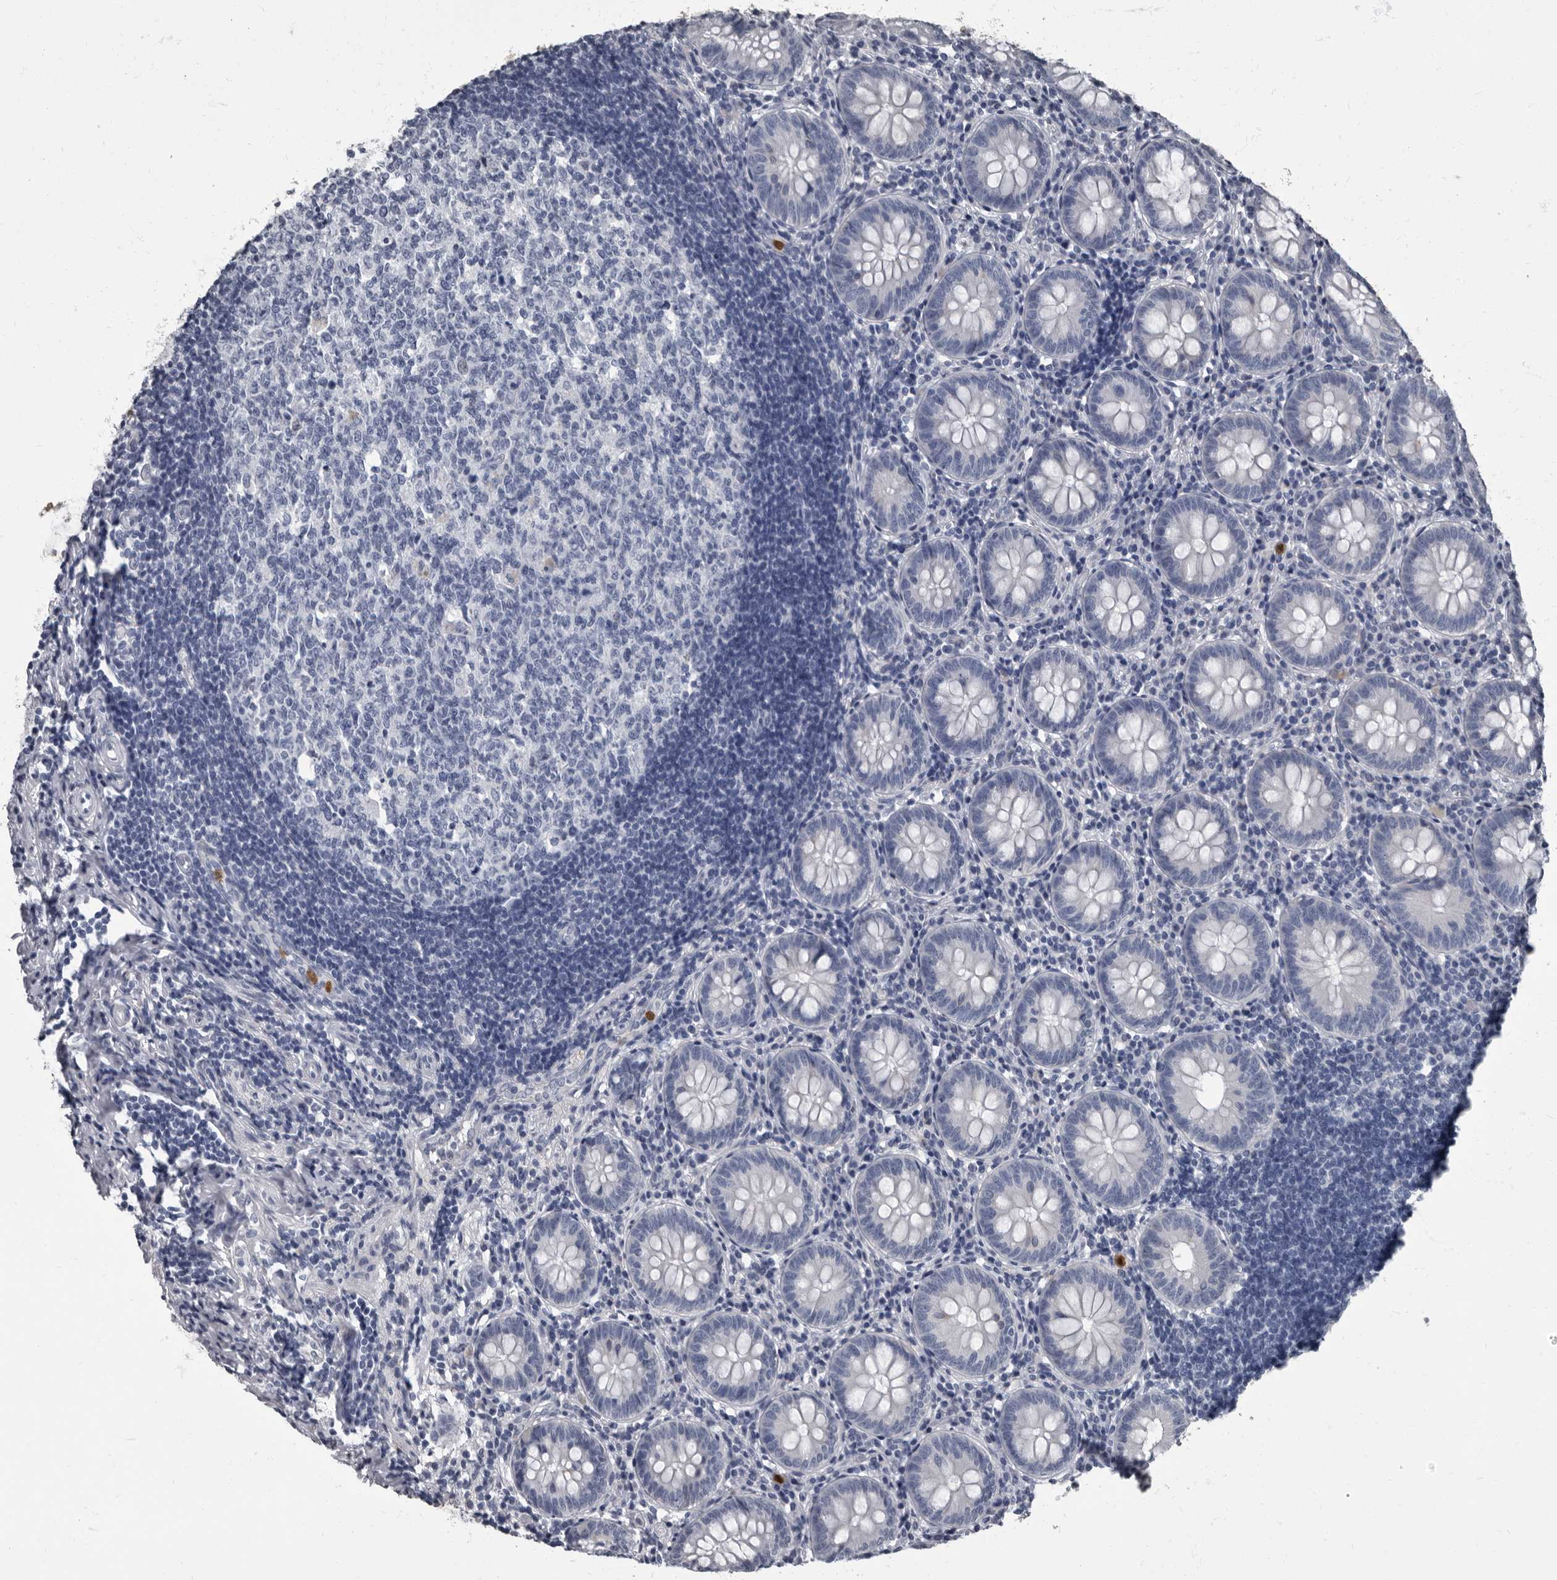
{"staining": {"intensity": "negative", "quantity": "none", "location": "none"}, "tissue": "appendix", "cell_type": "Glandular cells", "image_type": "normal", "snomed": [{"axis": "morphology", "description": "Normal tissue, NOS"}, {"axis": "topography", "description": "Appendix"}], "caption": "Unremarkable appendix was stained to show a protein in brown. There is no significant positivity in glandular cells.", "gene": "TPD52L1", "patient": {"sex": "female", "age": 54}}